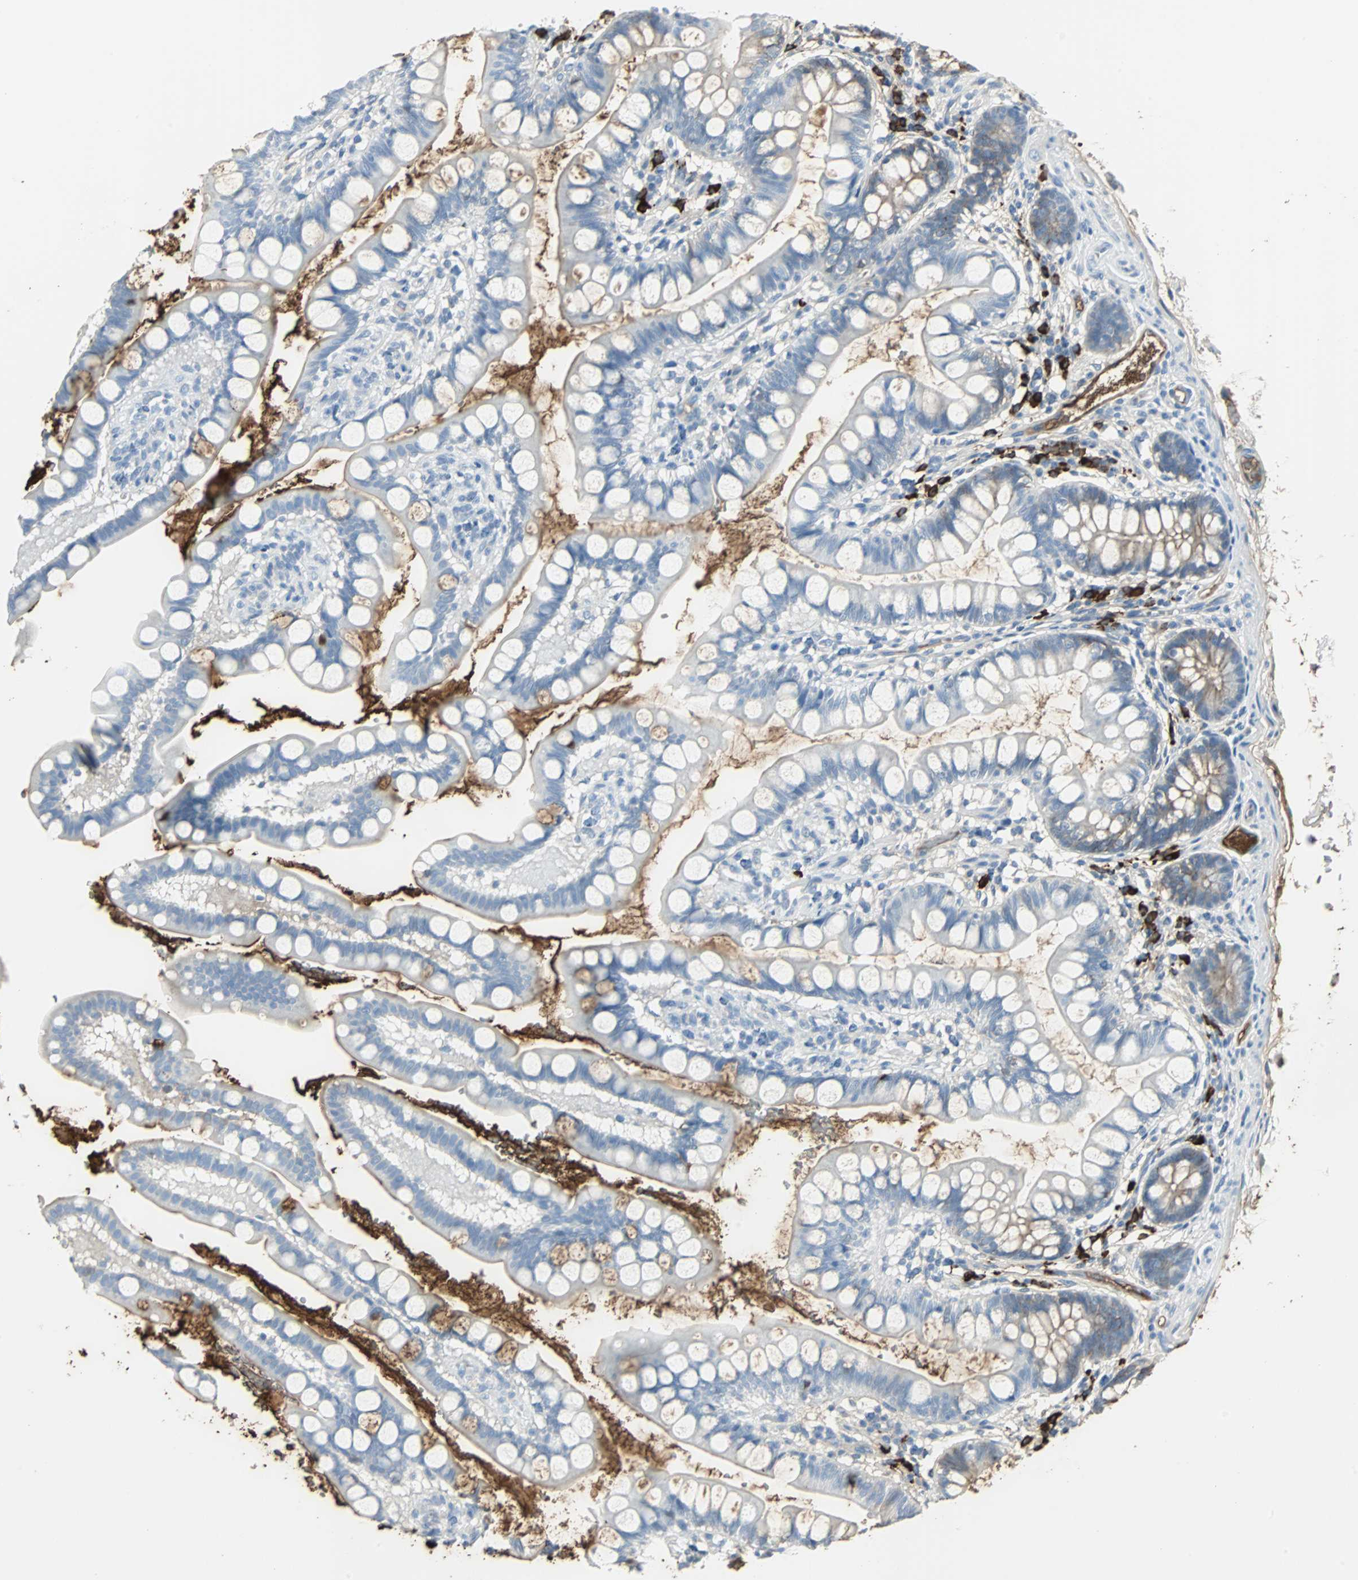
{"staining": {"intensity": "moderate", "quantity": "25%-75%", "location": "cytoplasmic/membranous"}, "tissue": "small intestine", "cell_type": "Glandular cells", "image_type": "normal", "snomed": [{"axis": "morphology", "description": "Normal tissue, NOS"}, {"axis": "topography", "description": "Small intestine"}], "caption": "A medium amount of moderate cytoplasmic/membranous expression is present in about 25%-75% of glandular cells in benign small intestine. The protein is stained brown, and the nuclei are stained in blue (DAB IHC with brightfield microscopy, high magnification).", "gene": "IGHA1", "patient": {"sex": "female", "age": 58}}